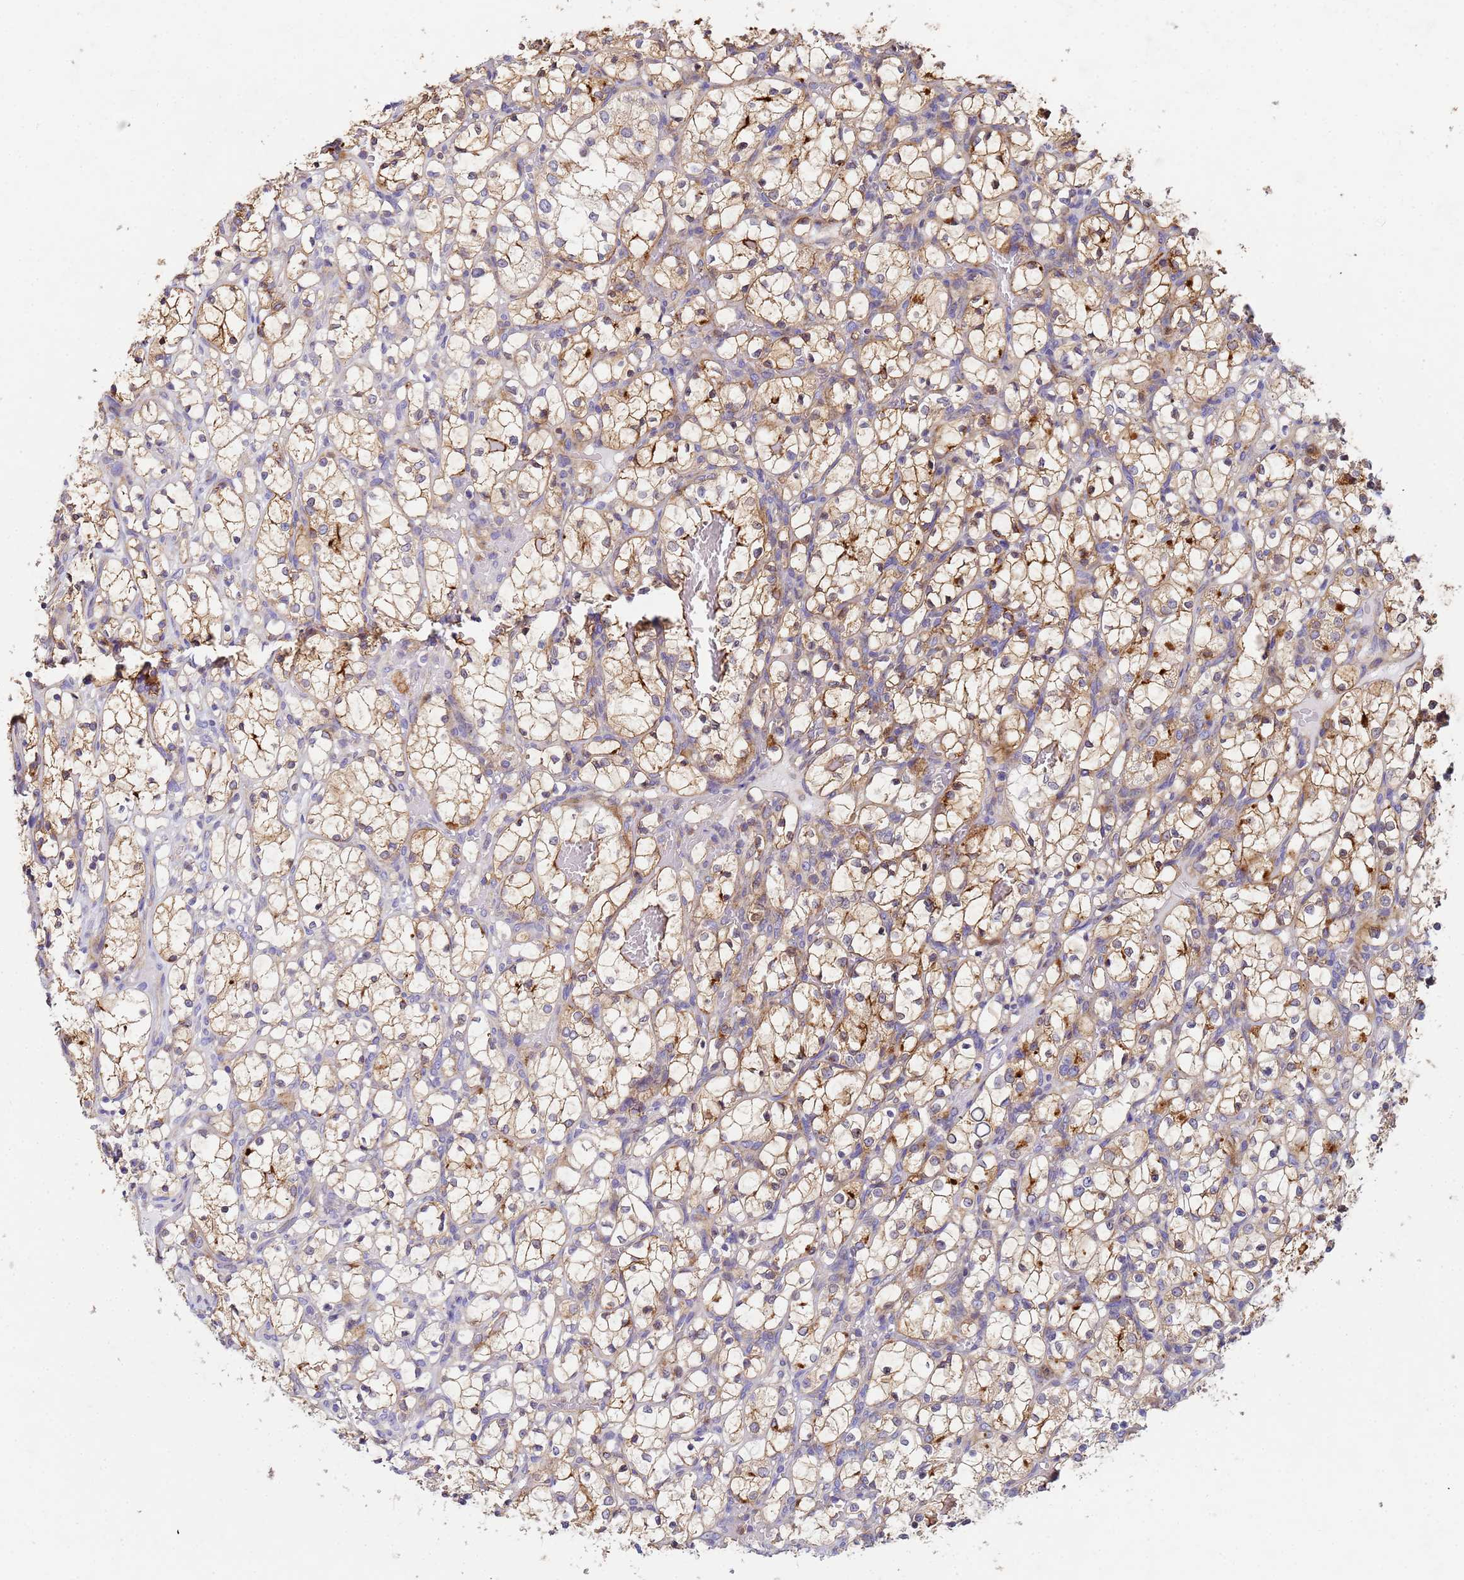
{"staining": {"intensity": "moderate", "quantity": ">75%", "location": "cytoplasmic/membranous"}, "tissue": "renal cancer", "cell_type": "Tumor cells", "image_type": "cancer", "snomed": [{"axis": "morphology", "description": "Adenocarcinoma, NOS"}, {"axis": "topography", "description": "Kidney"}], "caption": "Renal cancer was stained to show a protein in brown. There is medium levels of moderate cytoplasmic/membranous expression in approximately >75% of tumor cells.", "gene": "CDC34", "patient": {"sex": "female", "age": 69}}